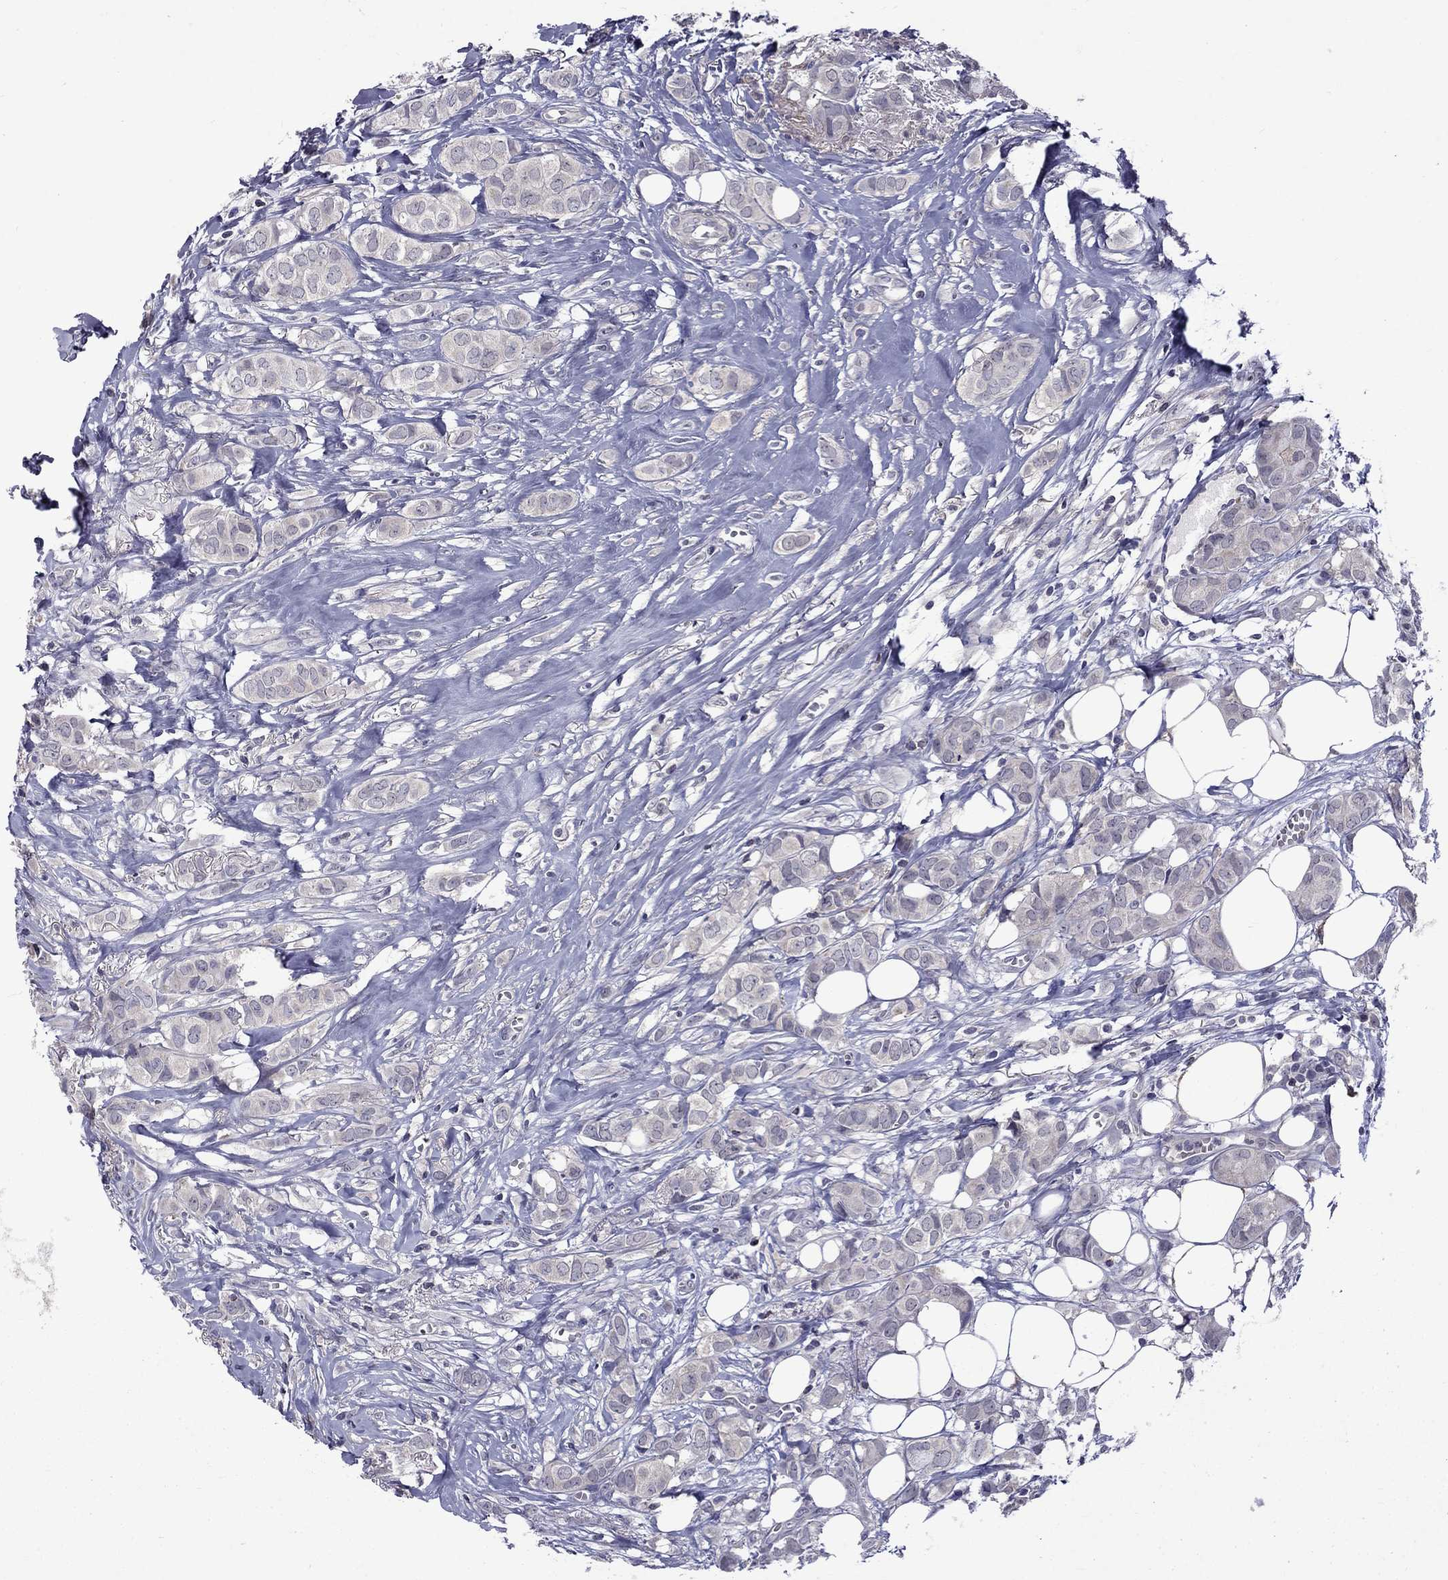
{"staining": {"intensity": "negative", "quantity": "none", "location": "none"}, "tissue": "breast cancer", "cell_type": "Tumor cells", "image_type": "cancer", "snomed": [{"axis": "morphology", "description": "Duct carcinoma"}, {"axis": "topography", "description": "Breast"}], "caption": "This is an immunohistochemistry micrograph of infiltrating ductal carcinoma (breast). There is no expression in tumor cells.", "gene": "SNTA1", "patient": {"sex": "female", "age": 85}}